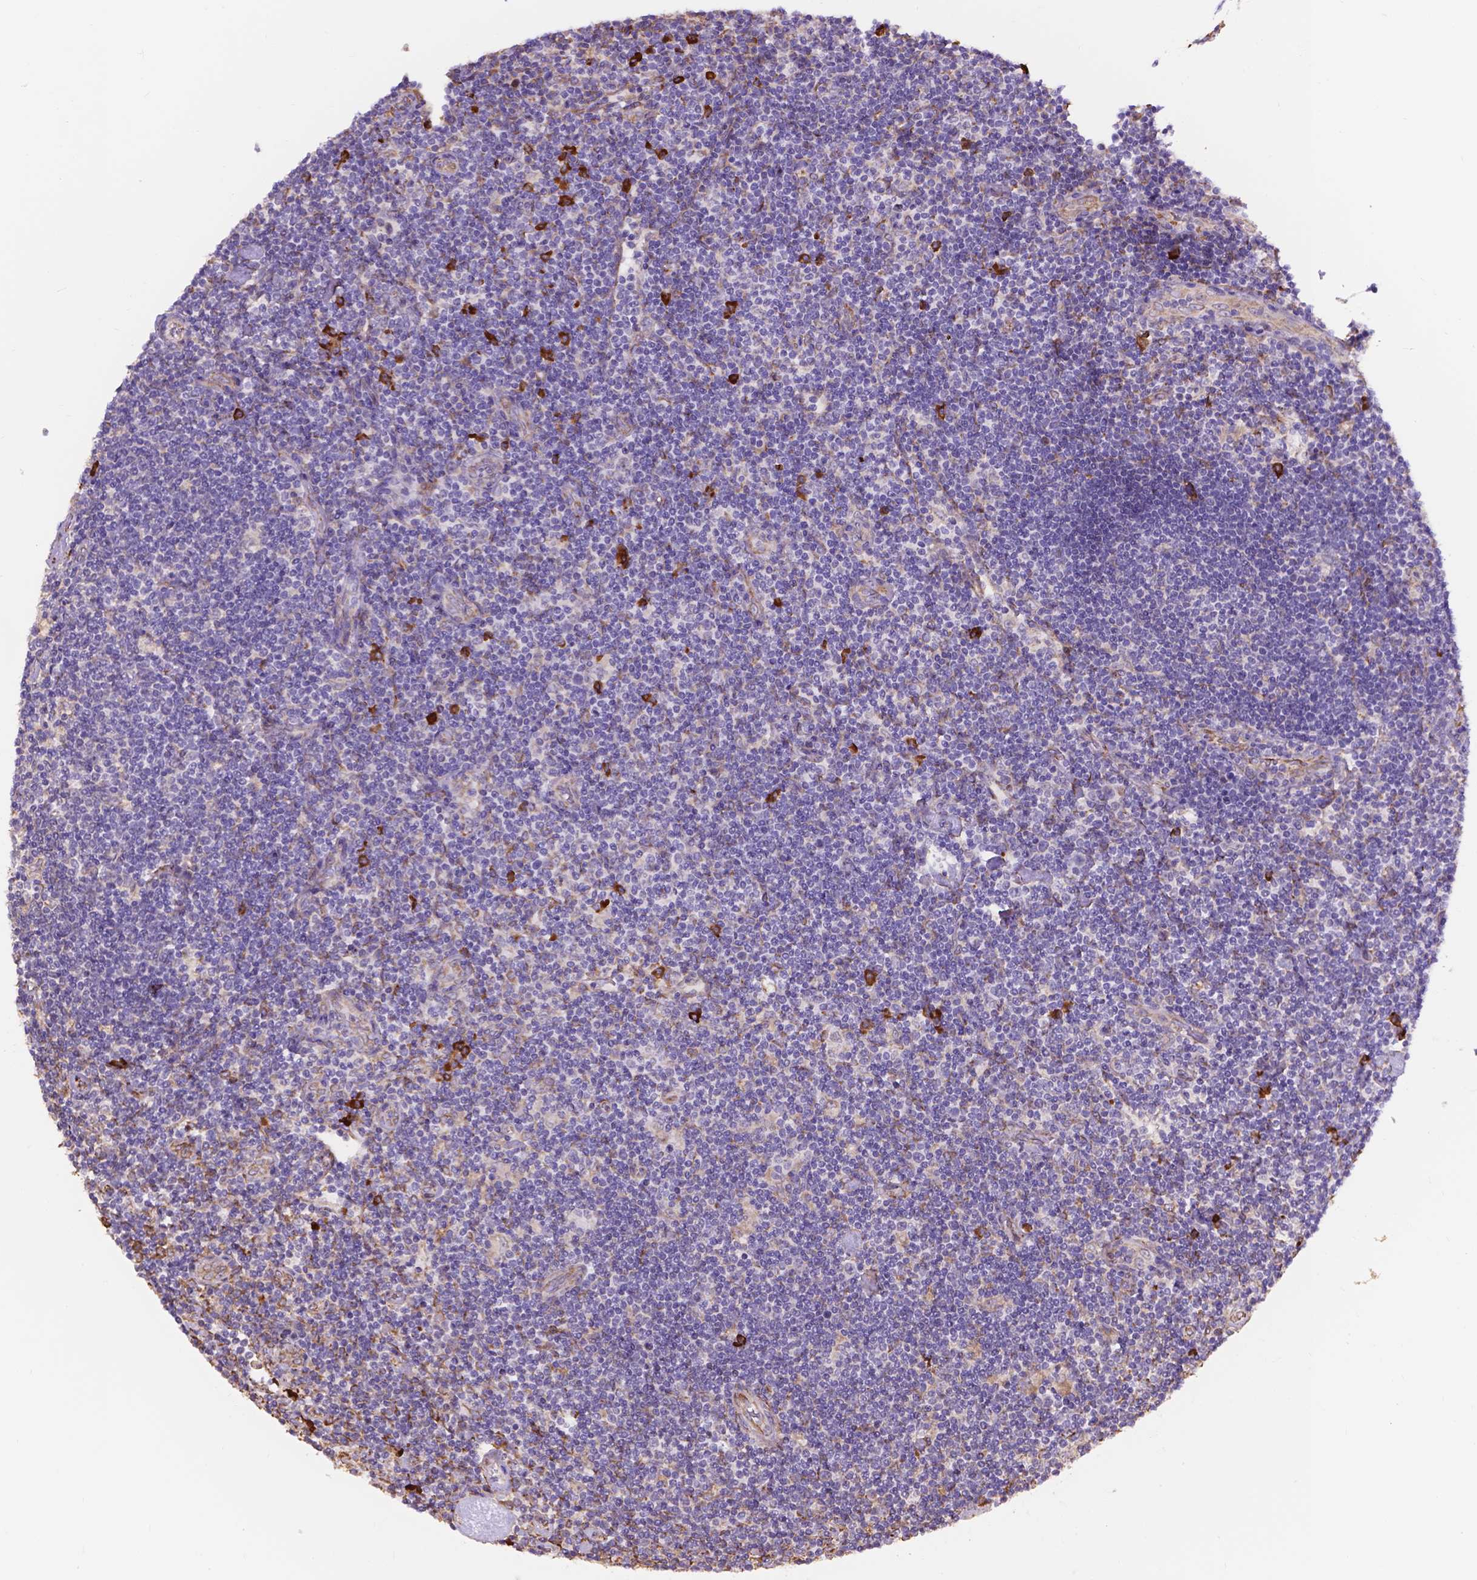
{"staining": {"intensity": "negative", "quantity": "none", "location": "none"}, "tissue": "lymphoma", "cell_type": "Tumor cells", "image_type": "cancer", "snomed": [{"axis": "morphology", "description": "Hodgkin's disease, NOS"}, {"axis": "topography", "description": "Lymph node"}], "caption": "This is an immunohistochemistry photomicrograph of lymphoma. There is no positivity in tumor cells.", "gene": "IPO11", "patient": {"sex": "male", "age": 40}}